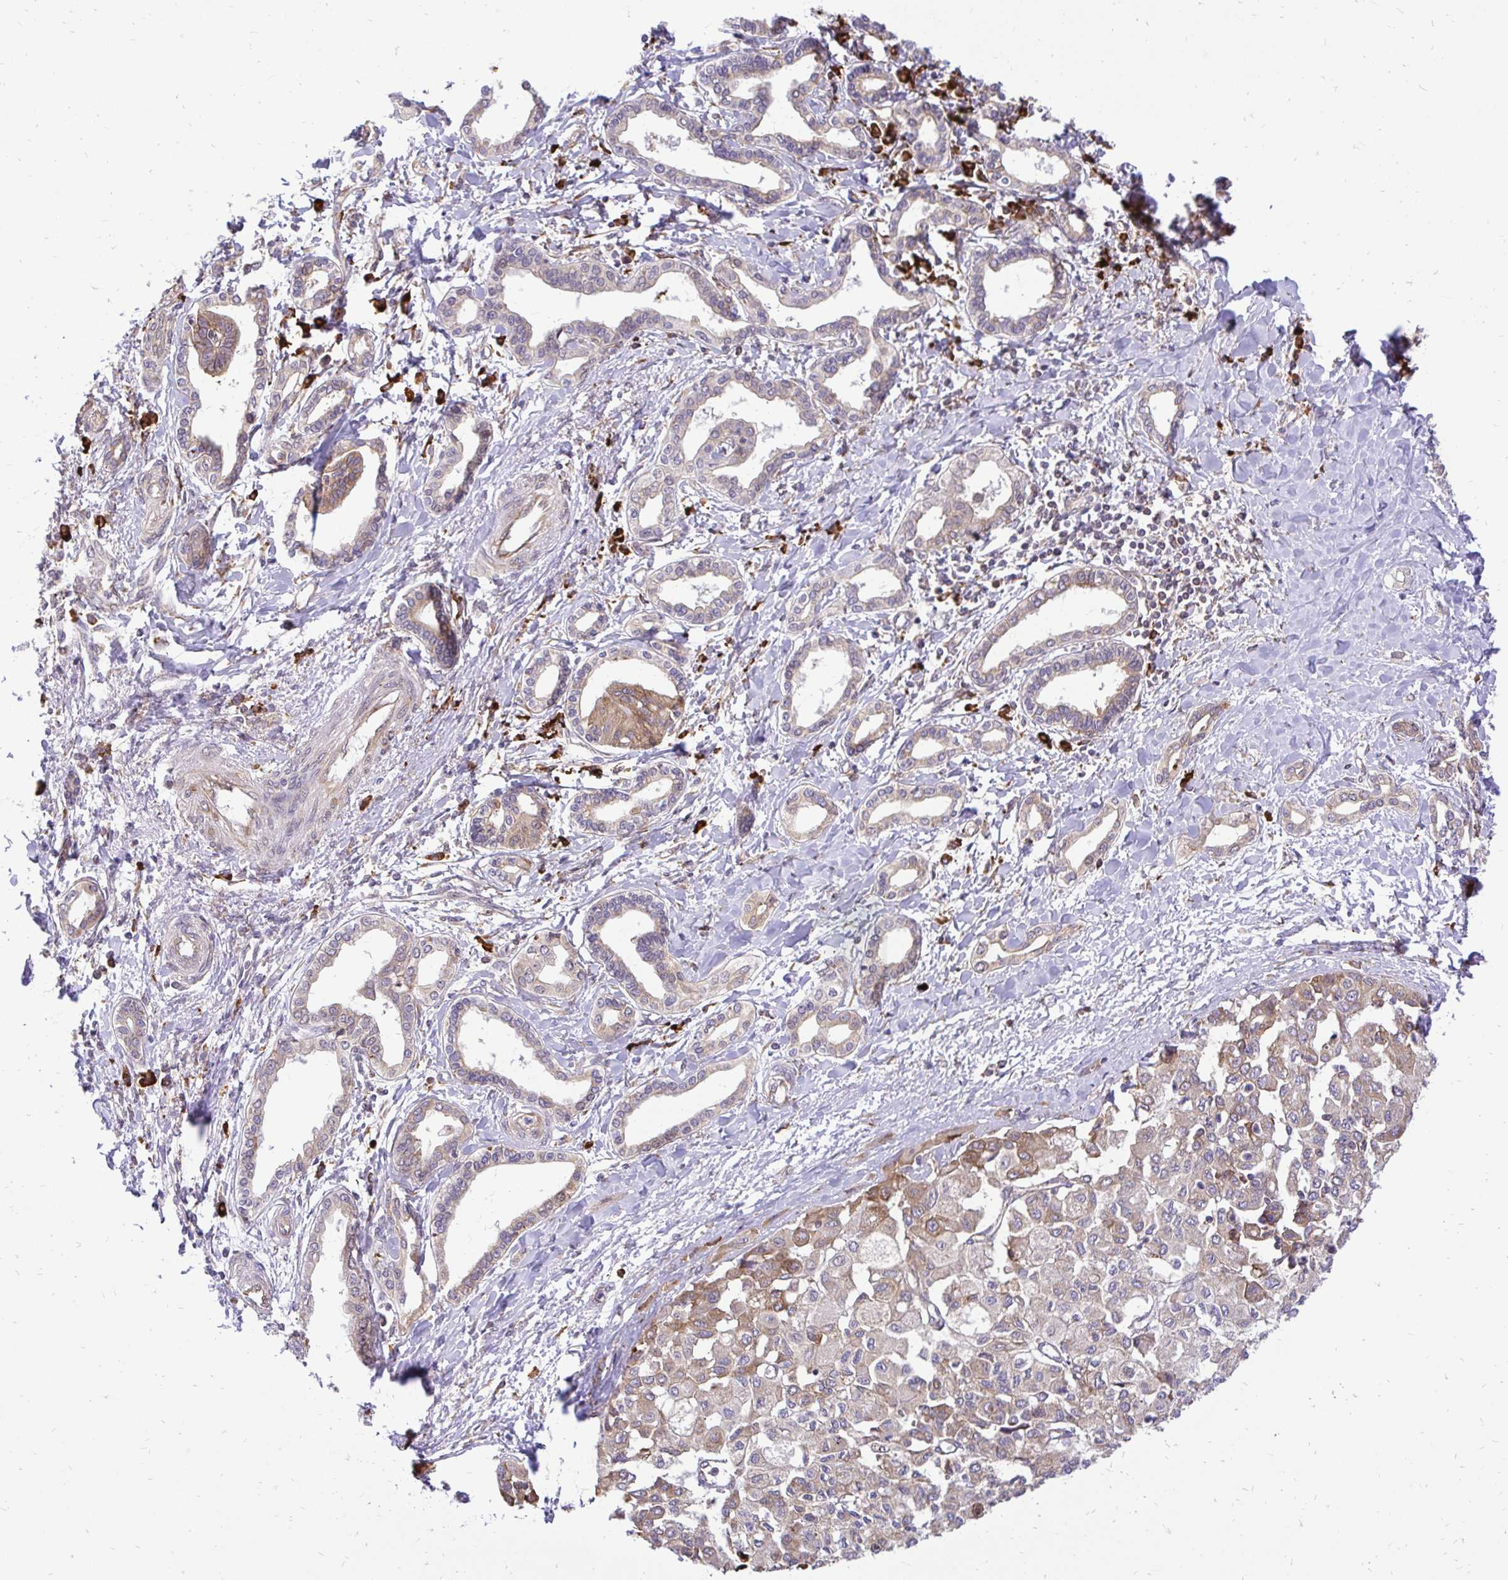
{"staining": {"intensity": "moderate", "quantity": "25%-75%", "location": "cytoplasmic/membranous"}, "tissue": "liver cancer", "cell_type": "Tumor cells", "image_type": "cancer", "snomed": [{"axis": "morphology", "description": "Cholangiocarcinoma"}, {"axis": "topography", "description": "Liver"}], "caption": "Protein expression analysis of liver cancer (cholangiocarcinoma) displays moderate cytoplasmic/membranous staining in approximately 25%-75% of tumor cells.", "gene": "NAALAD2", "patient": {"sex": "female", "age": 77}}